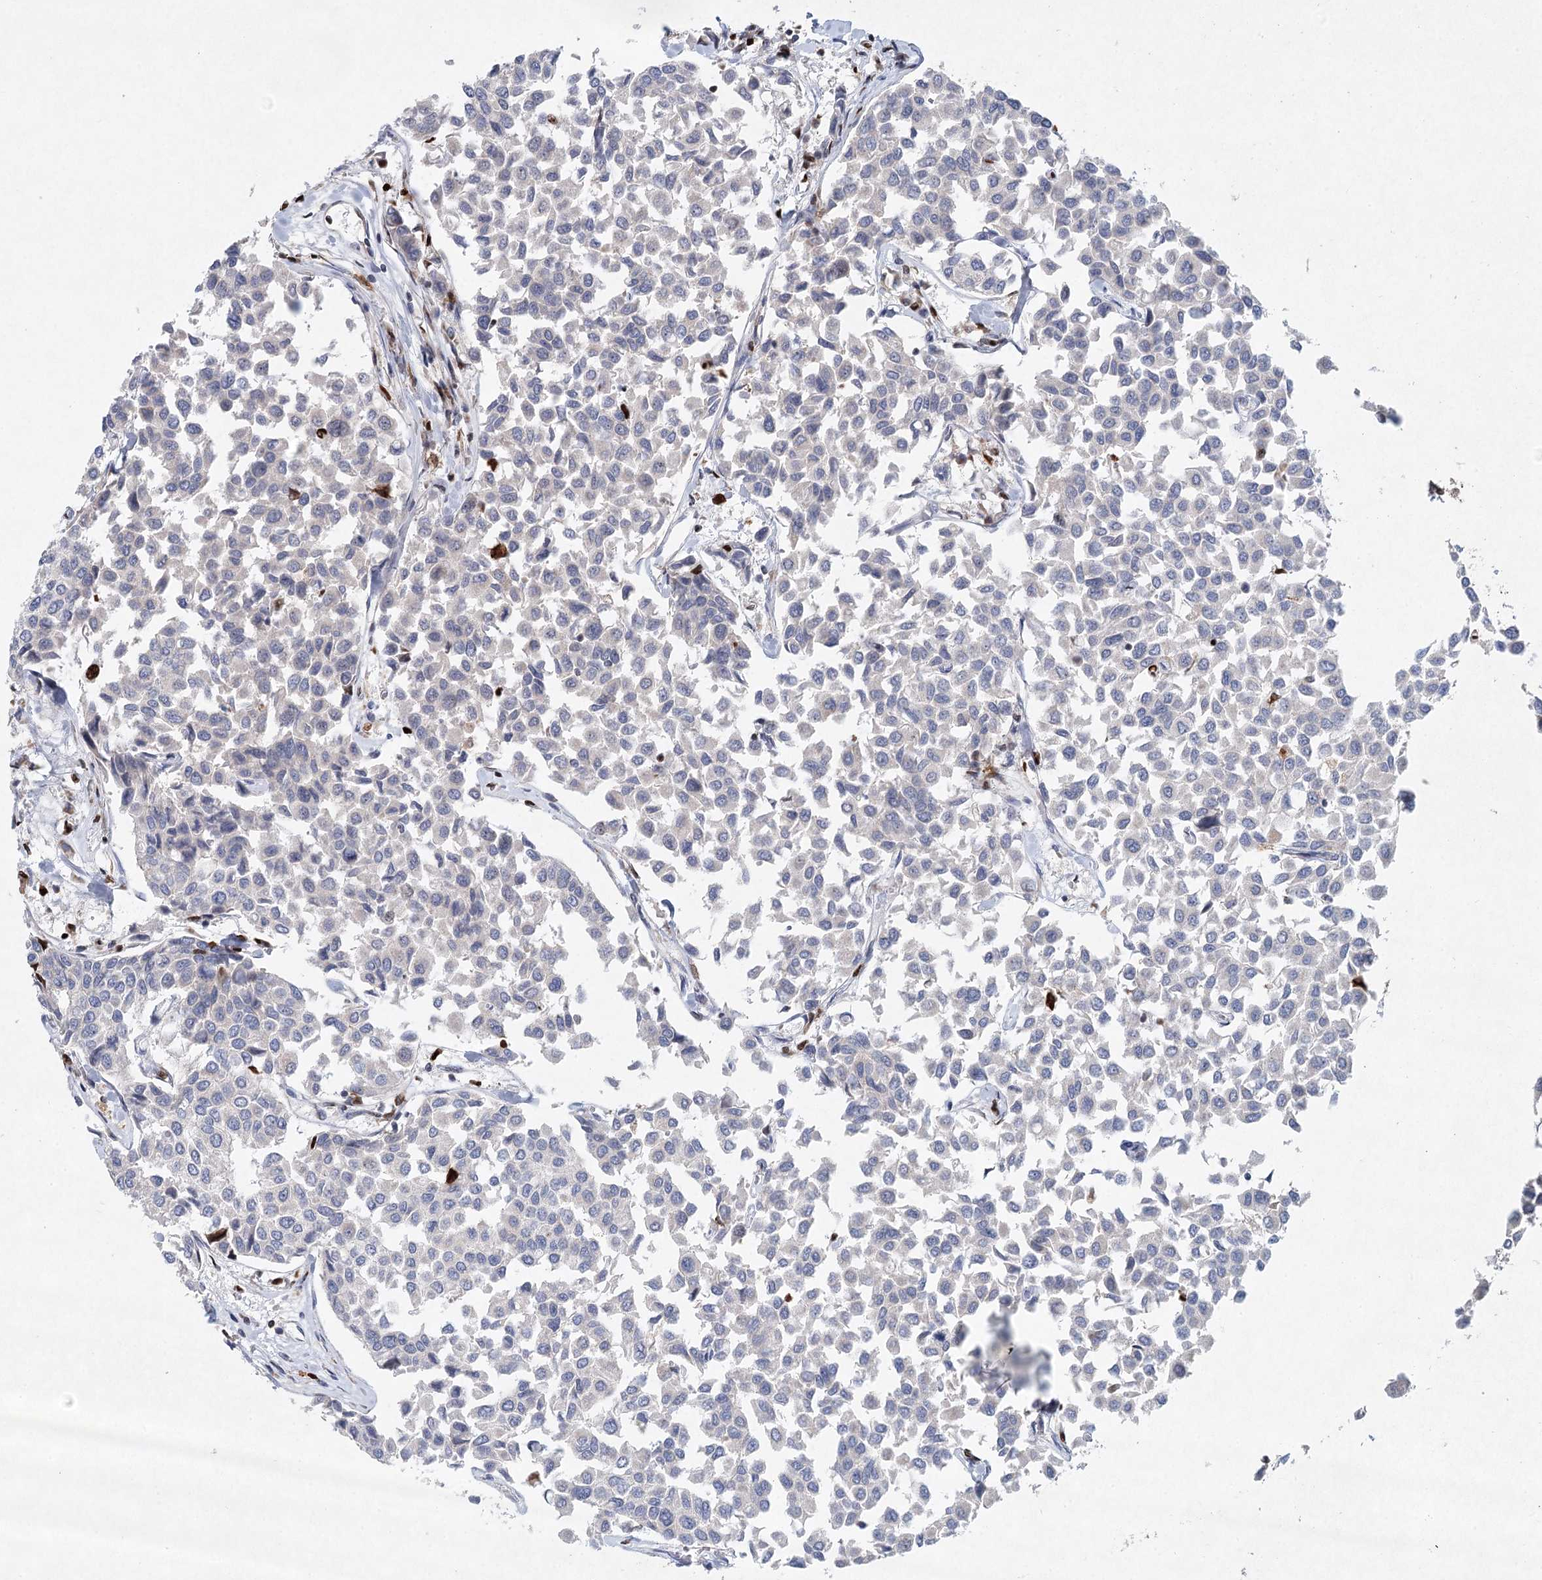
{"staining": {"intensity": "negative", "quantity": "none", "location": "none"}, "tissue": "breast cancer", "cell_type": "Tumor cells", "image_type": "cancer", "snomed": [{"axis": "morphology", "description": "Duct carcinoma"}, {"axis": "topography", "description": "Breast"}], "caption": "Micrograph shows no protein positivity in tumor cells of invasive ductal carcinoma (breast) tissue.", "gene": "XPO6", "patient": {"sex": "female", "age": 55}}